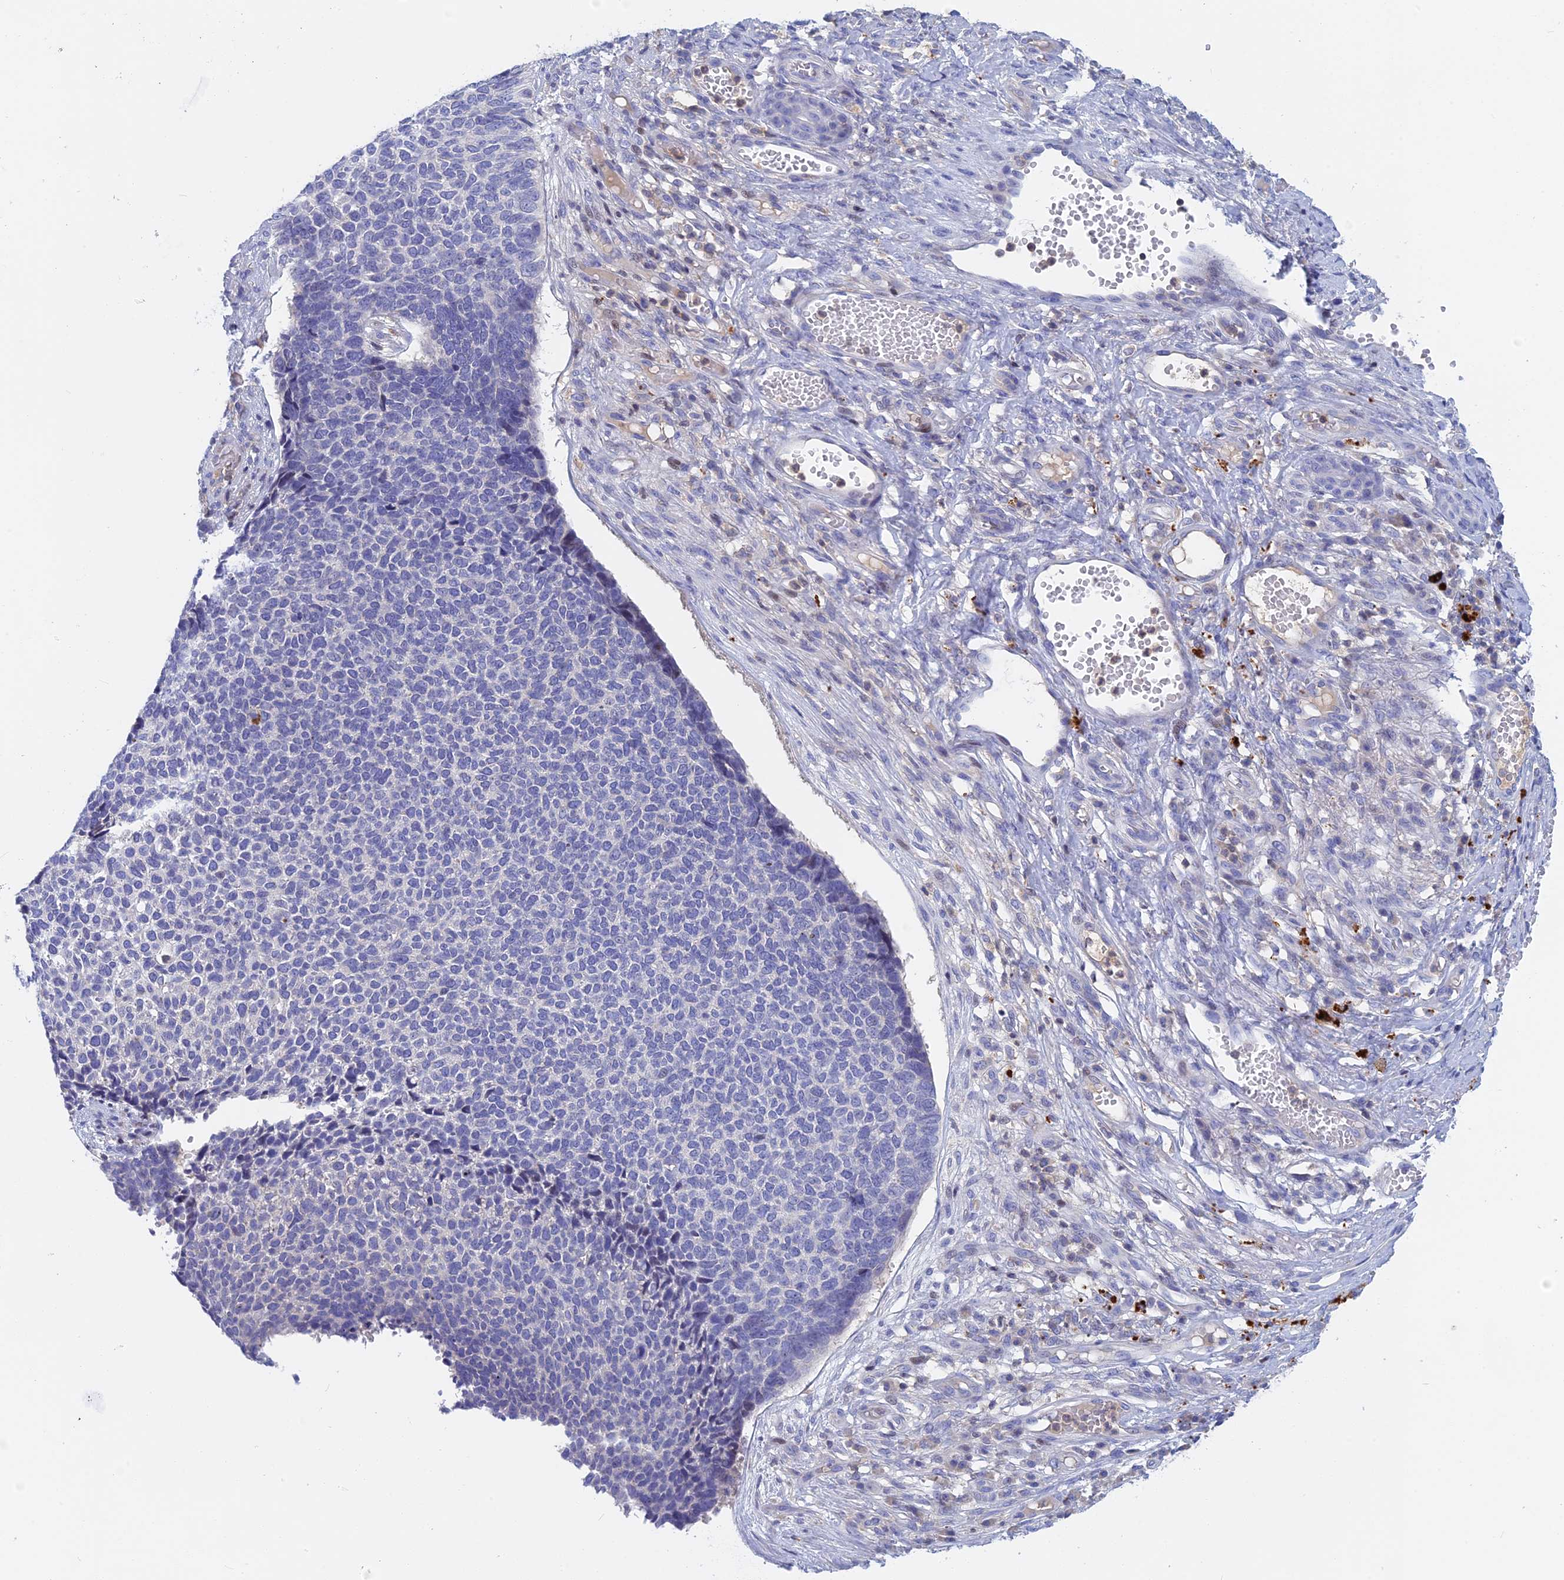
{"staining": {"intensity": "negative", "quantity": "none", "location": "none"}, "tissue": "skin cancer", "cell_type": "Tumor cells", "image_type": "cancer", "snomed": [{"axis": "morphology", "description": "Basal cell carcinoma"}, {"axis": "topography", "description": "Skin"}], "caption": "Image shows no protein positivity in tumor cells of skin cancer (basal cell carcinoma) tissue.", "gene": "ACP7", "patient": {"sex": "female", "age": 84}}